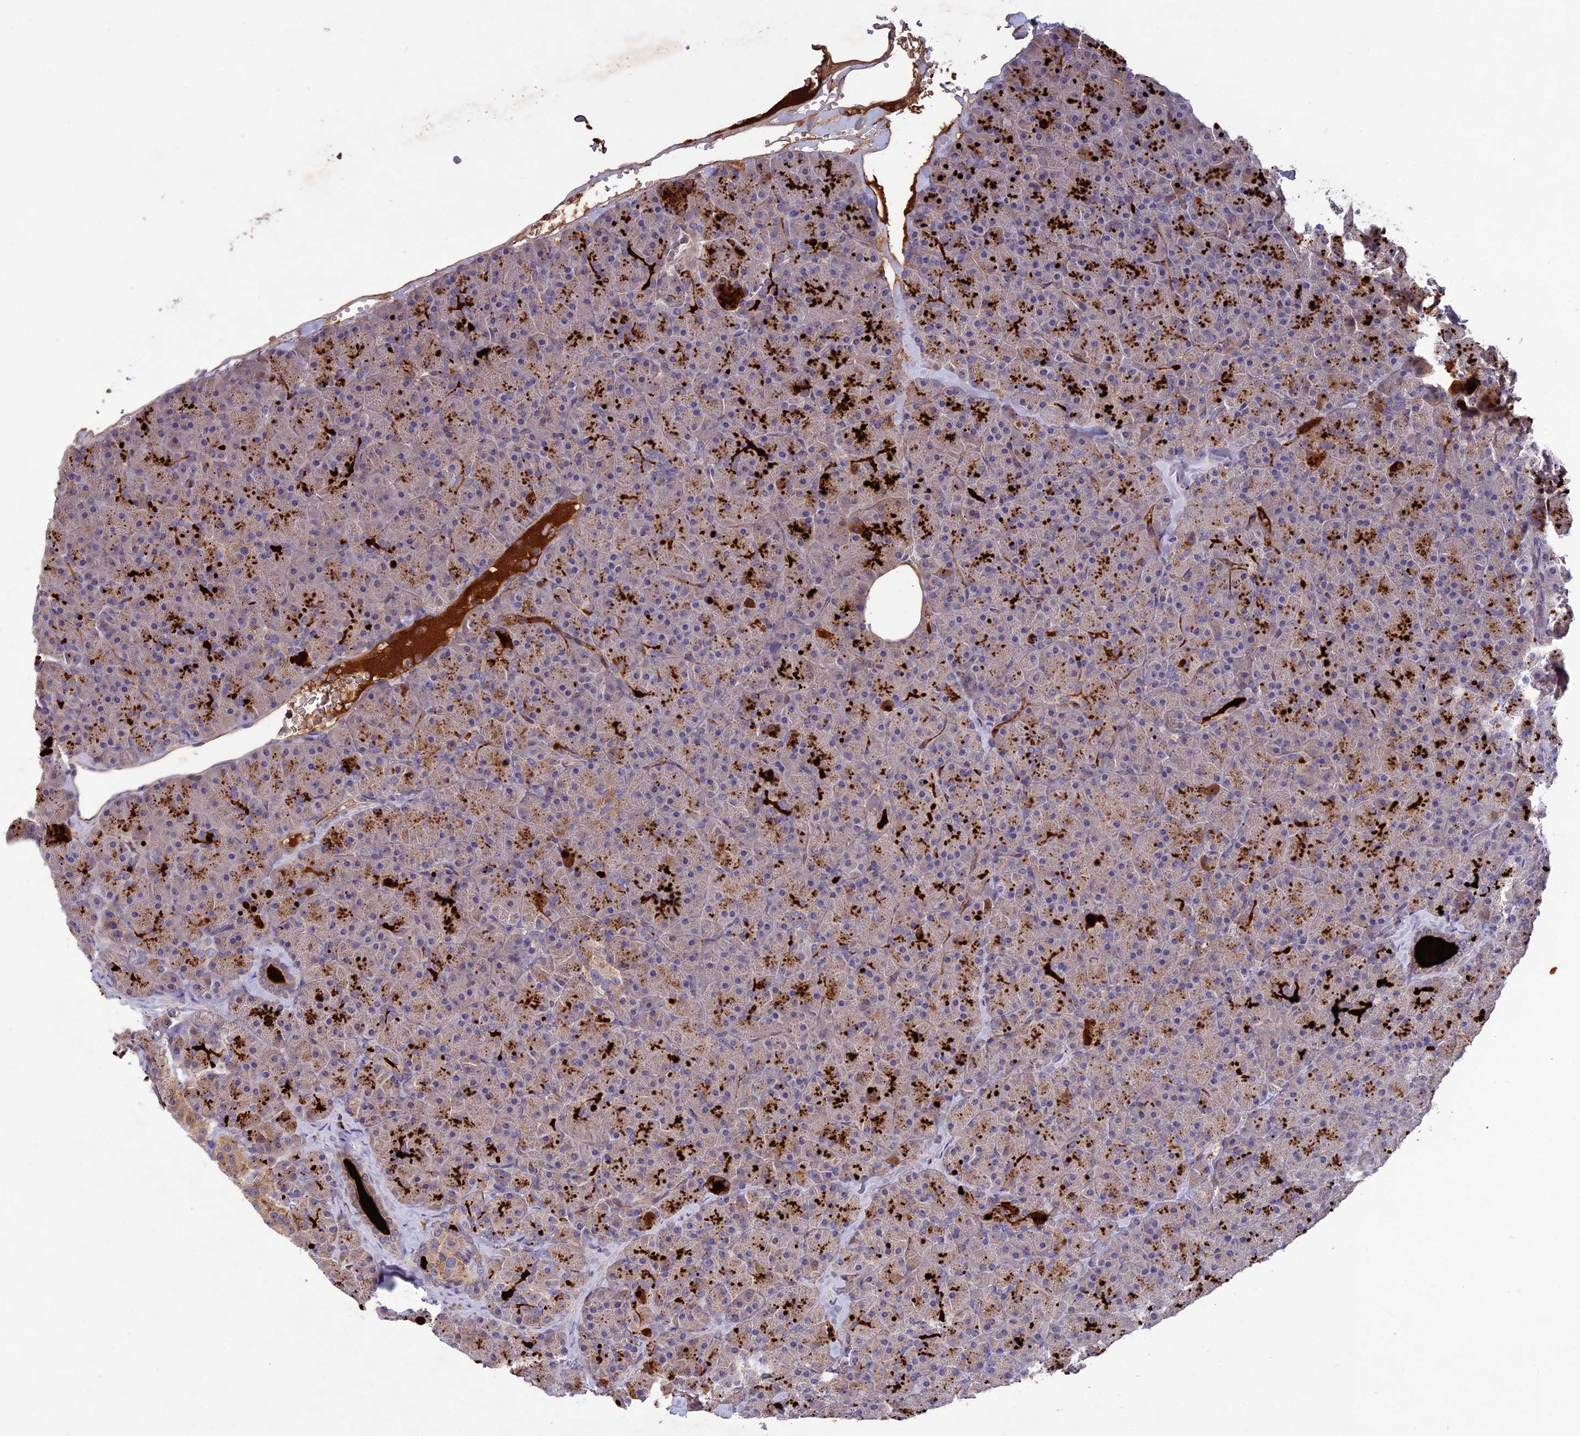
{"staining": {"intensity": "moderate", "quantity": "25%-75%", "location": "cytoplasmic/membranous"}, "tissue": "pancreas", "cell_type": "Exocrine glandular cells", "image_type": "normal", "snomed": [{"axis": "morphology", "description": "Normal tissue, NOS"}, {"axis": "topography", "description": "Pancreas"}], "caption": "Immunohistochemistry (IHC) micrograph of benign pancreas: pancreas stained using immunohistochemistry (IHC) demonstrates medium levels of moderate protein expression localized specifically in the cytoplasmic/membranous of exocrine glandular cells, appearing as a cytoplasmic/membranous brown color.", "gene": "ADO", "patient": {"sex": "male", "age": 36}}